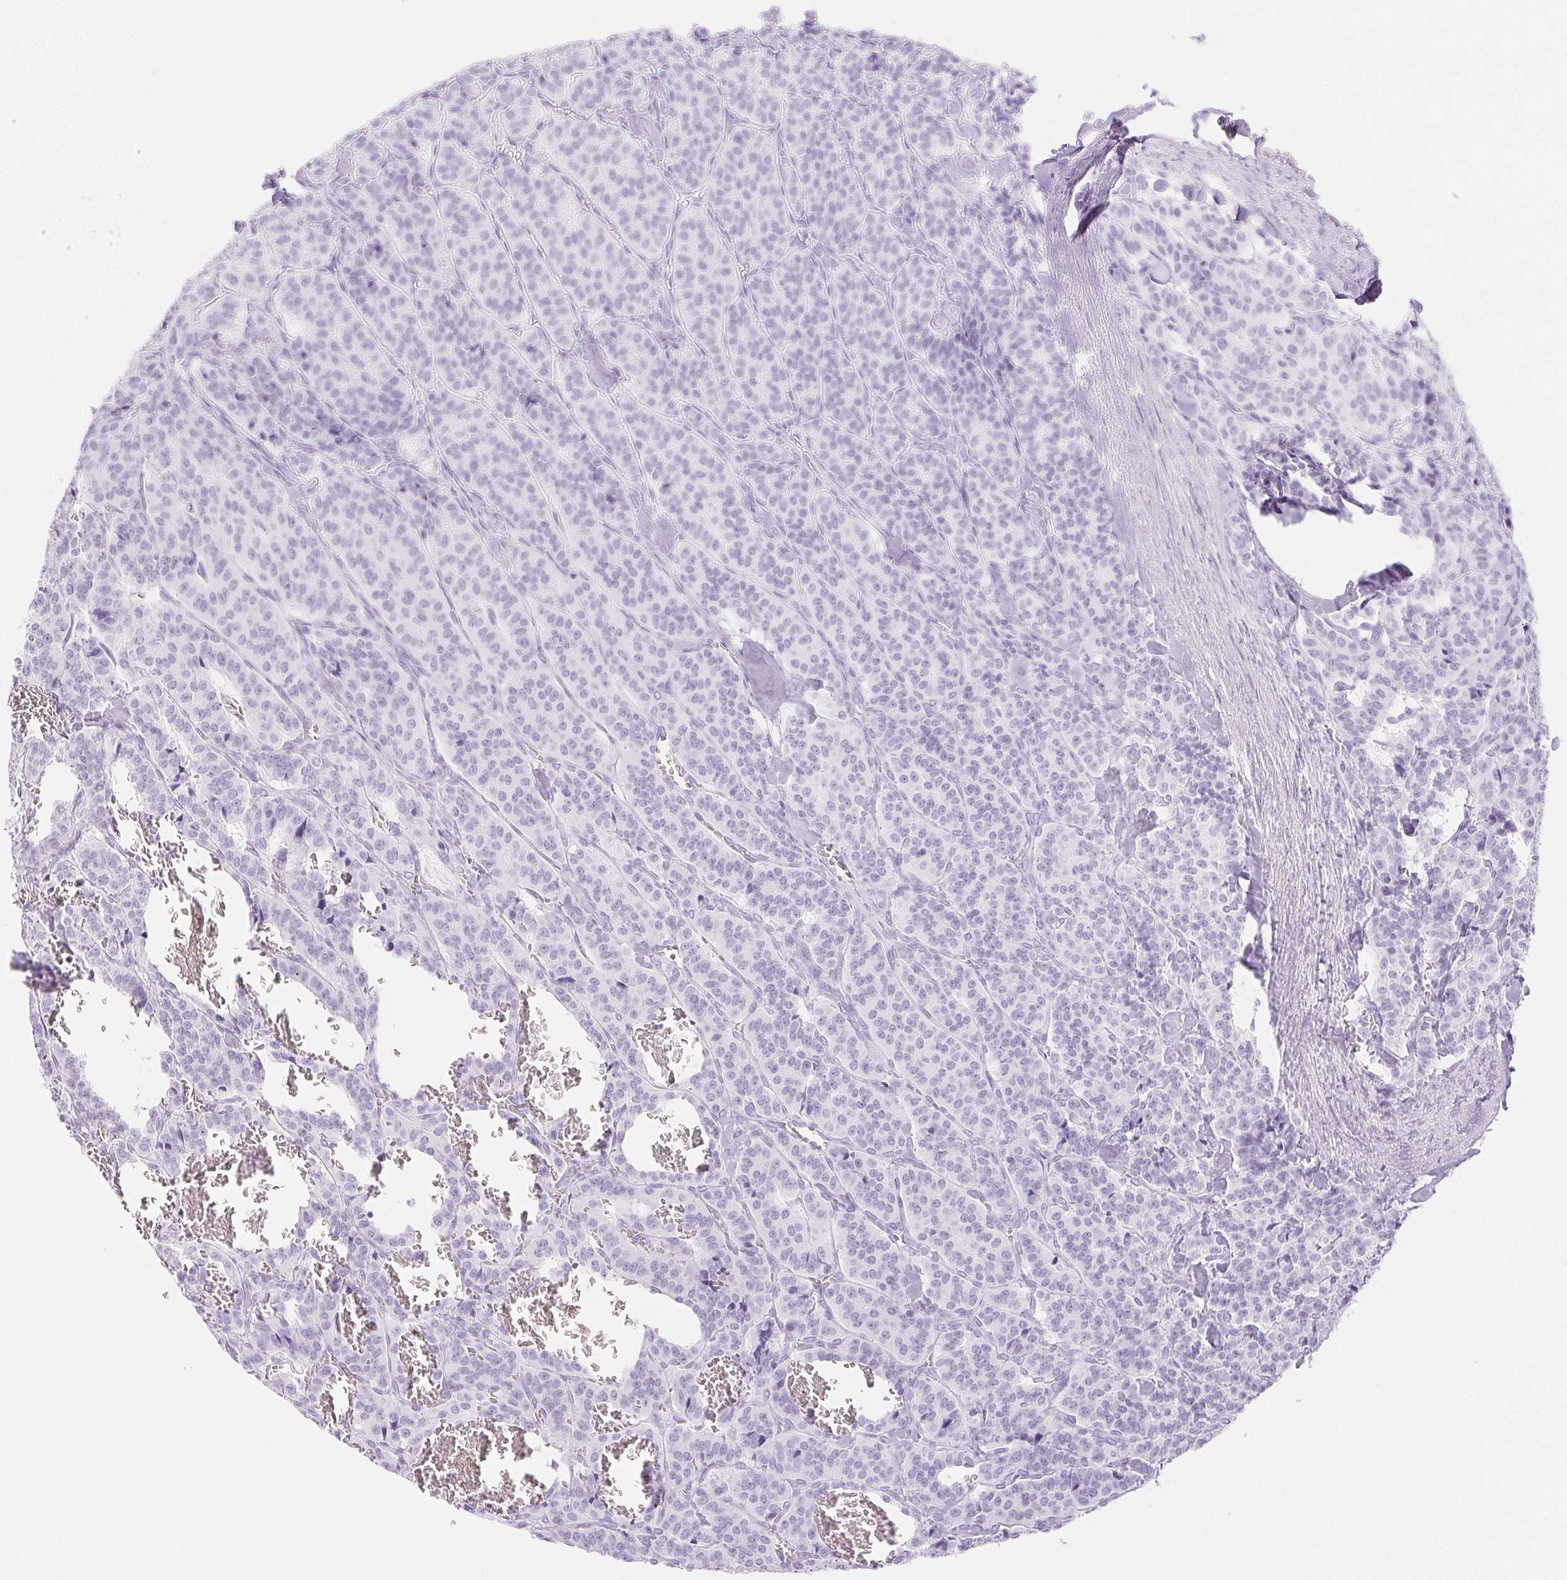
{"staining": {"intensity": "negative", "quantity": "none", "location": "none"}, "tissue": "carcinoid", "cell_type": "Tumor cells", "image_type": "cancer", "snomed": [{"axis": "morphology", "description": "Normal tissue, NOS"}, {"axis": "morphology", "description": "Carcinoid, malignant, NOS"}, {"axis": "topography", "description": "Lung"}], "caption": "The image reveals no significant staining in tumor cells of carcinoid (malignant).", "gene": "SPRR3", "patient": {"sex": "female", "age": 46}}